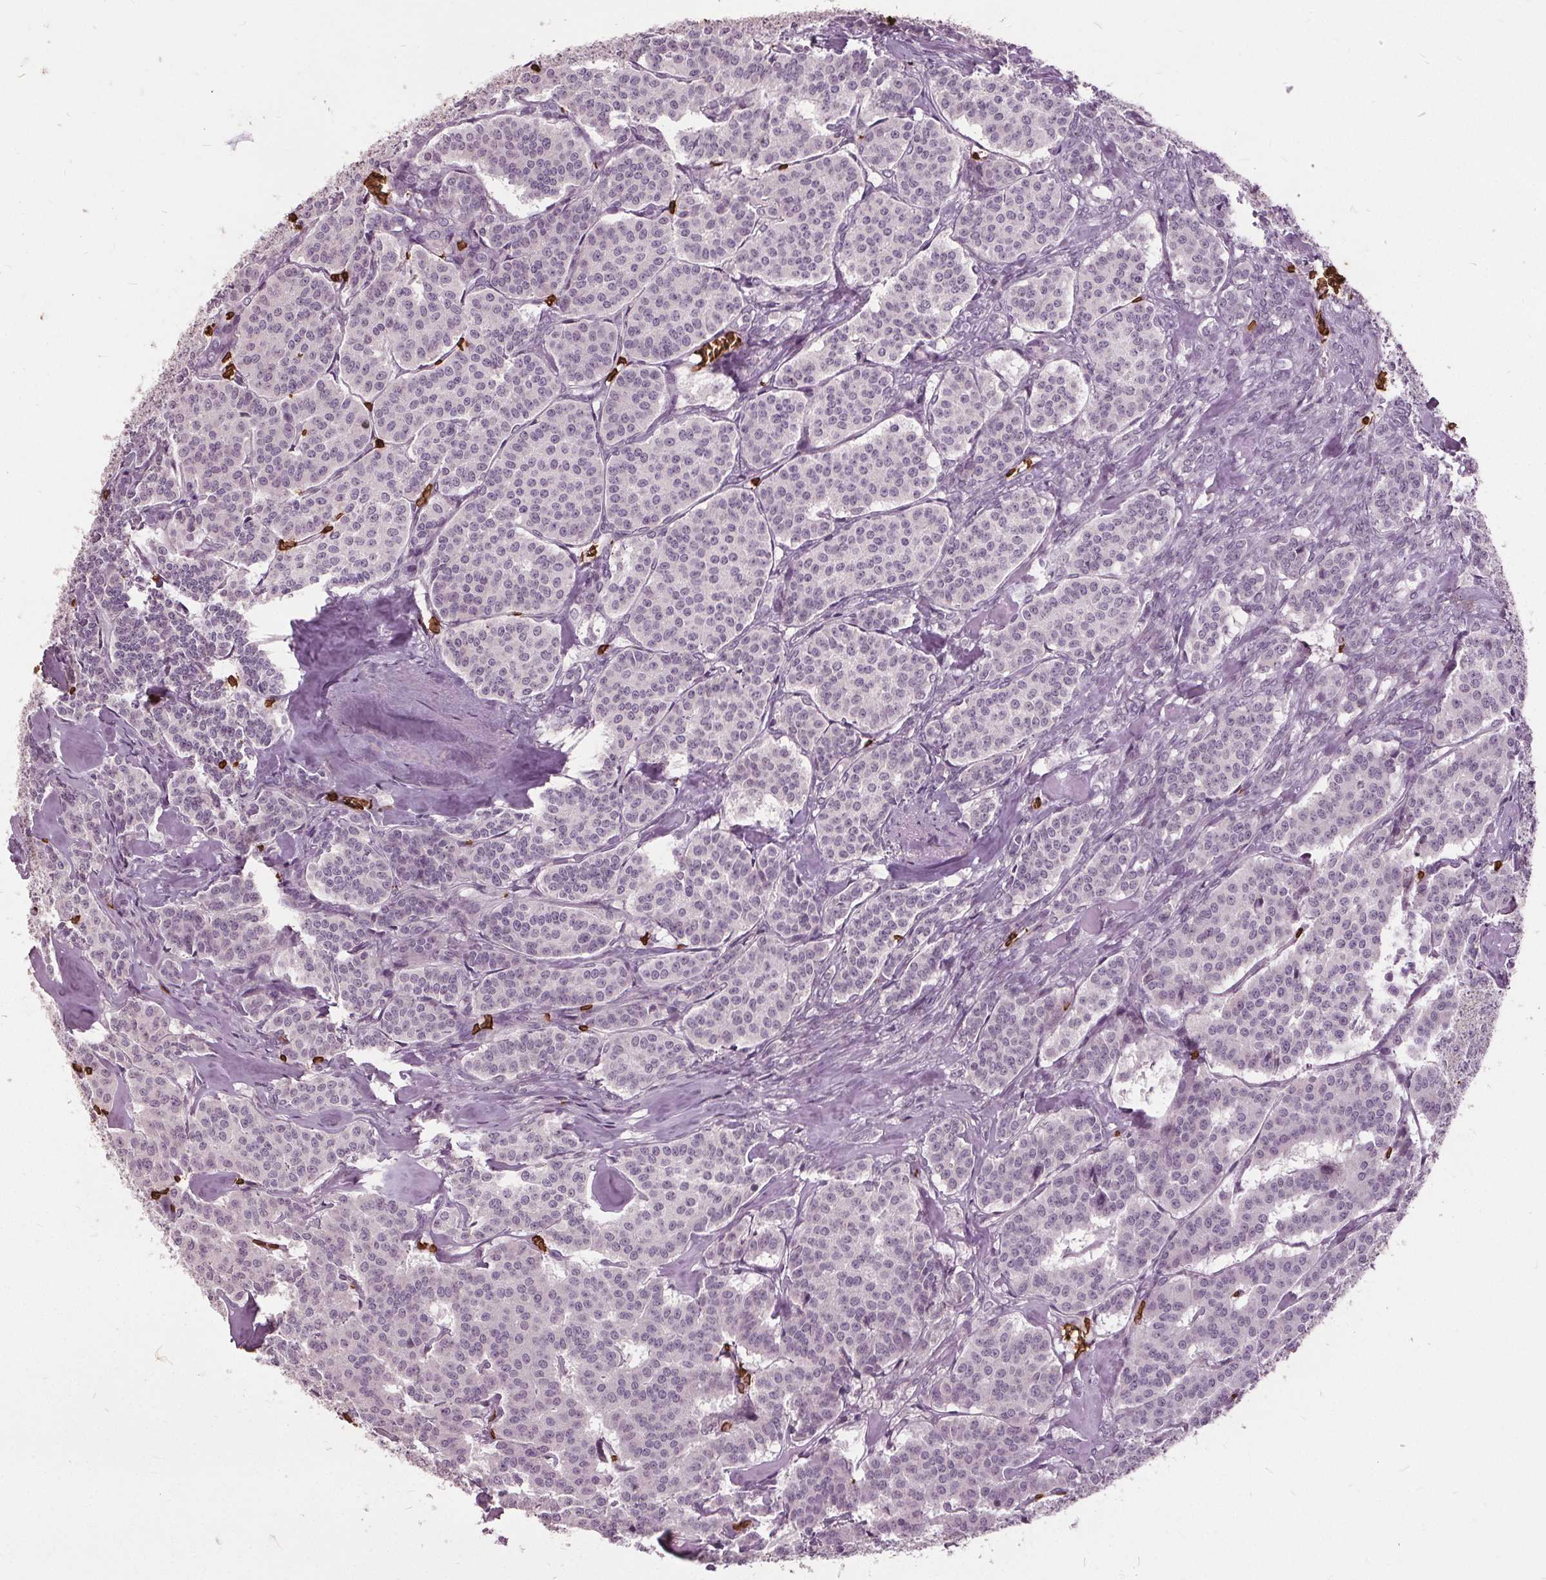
{"staining": {"intensity": "negative", "quantity": "none", "location": "none"}, "tissue": "carcinoid", "cell_type": "Tumor cells", "image_type": "cancer", "snomed": [{"axis": "morphology", "description": "Carcinoid, malignant, NOS"}, {"axis": "topography", "description": "Lung"}], "caption": "Immunohistochemistry of human carcinoid (malignant) demonstrates no expression in tumor cells.", "gene": "SLC4A1", "patient": {"sex": "female", "age": 46}}